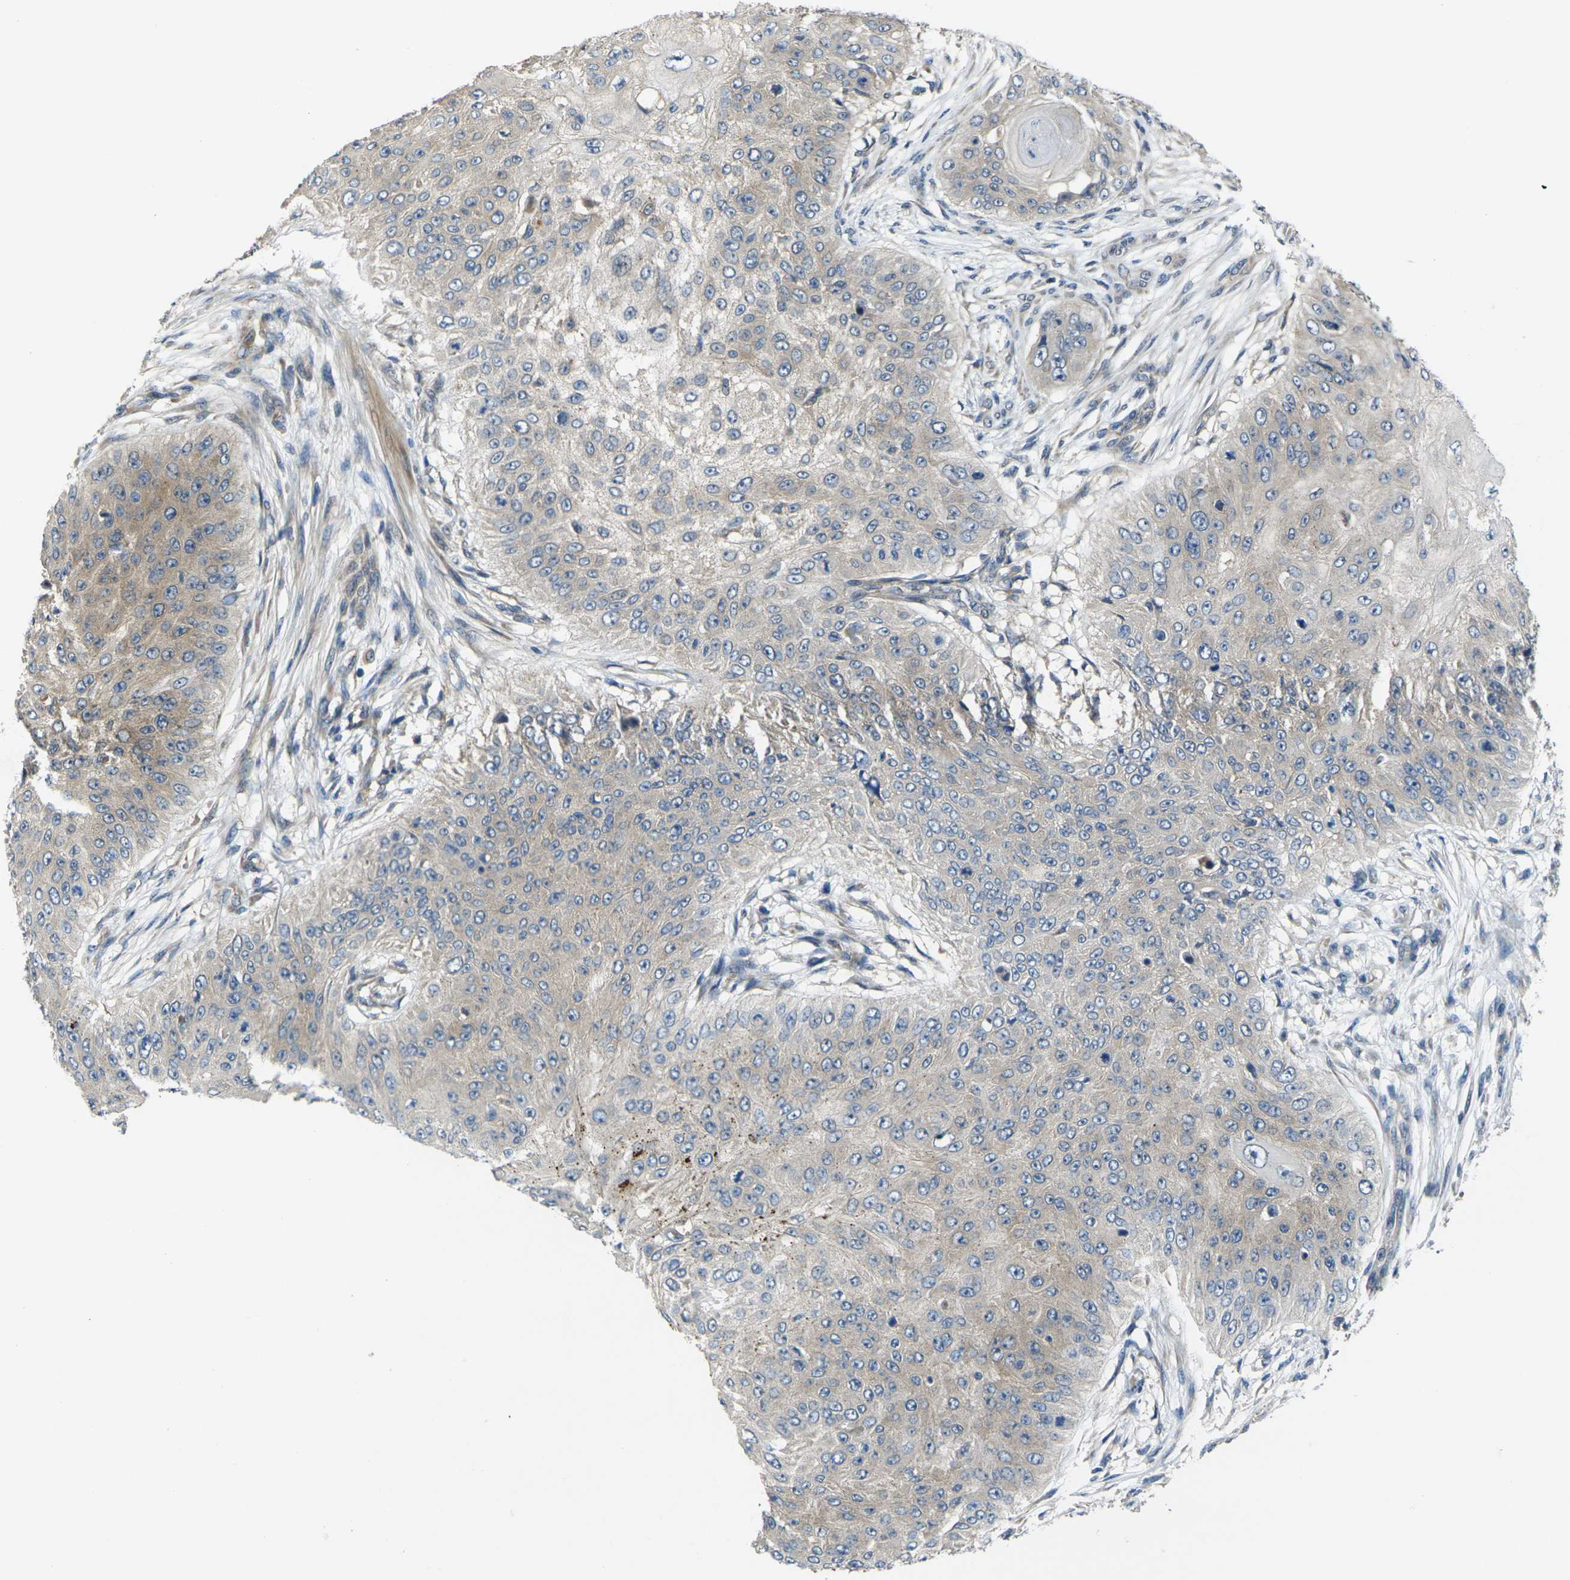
{"staining": {"intensity": "weak", "quantity": "25%-75%", "location": "cytoplasmic/membranous"}, "tissue": "skin cancer", "cell_type": "Tumor cells", "image_type": "cancer", "snomed": [{"axis": "morphology", "description": "Squamous cell carcinoma, NOS"}, {"axis": "topography", "description": "Skin"}], "caption": "IHC of human squamous cell carcinoma (skin) reveals low levels of weak cytoplasmic/membranous positivity in approximately 25%-75% of tumor cells. (Stains: DAB in brown, nuclei in blue, Microscopy: brightfield microscopy at high magnification).", "gene": "GNA12", "patient": {"sex": "female", "age": 80}}